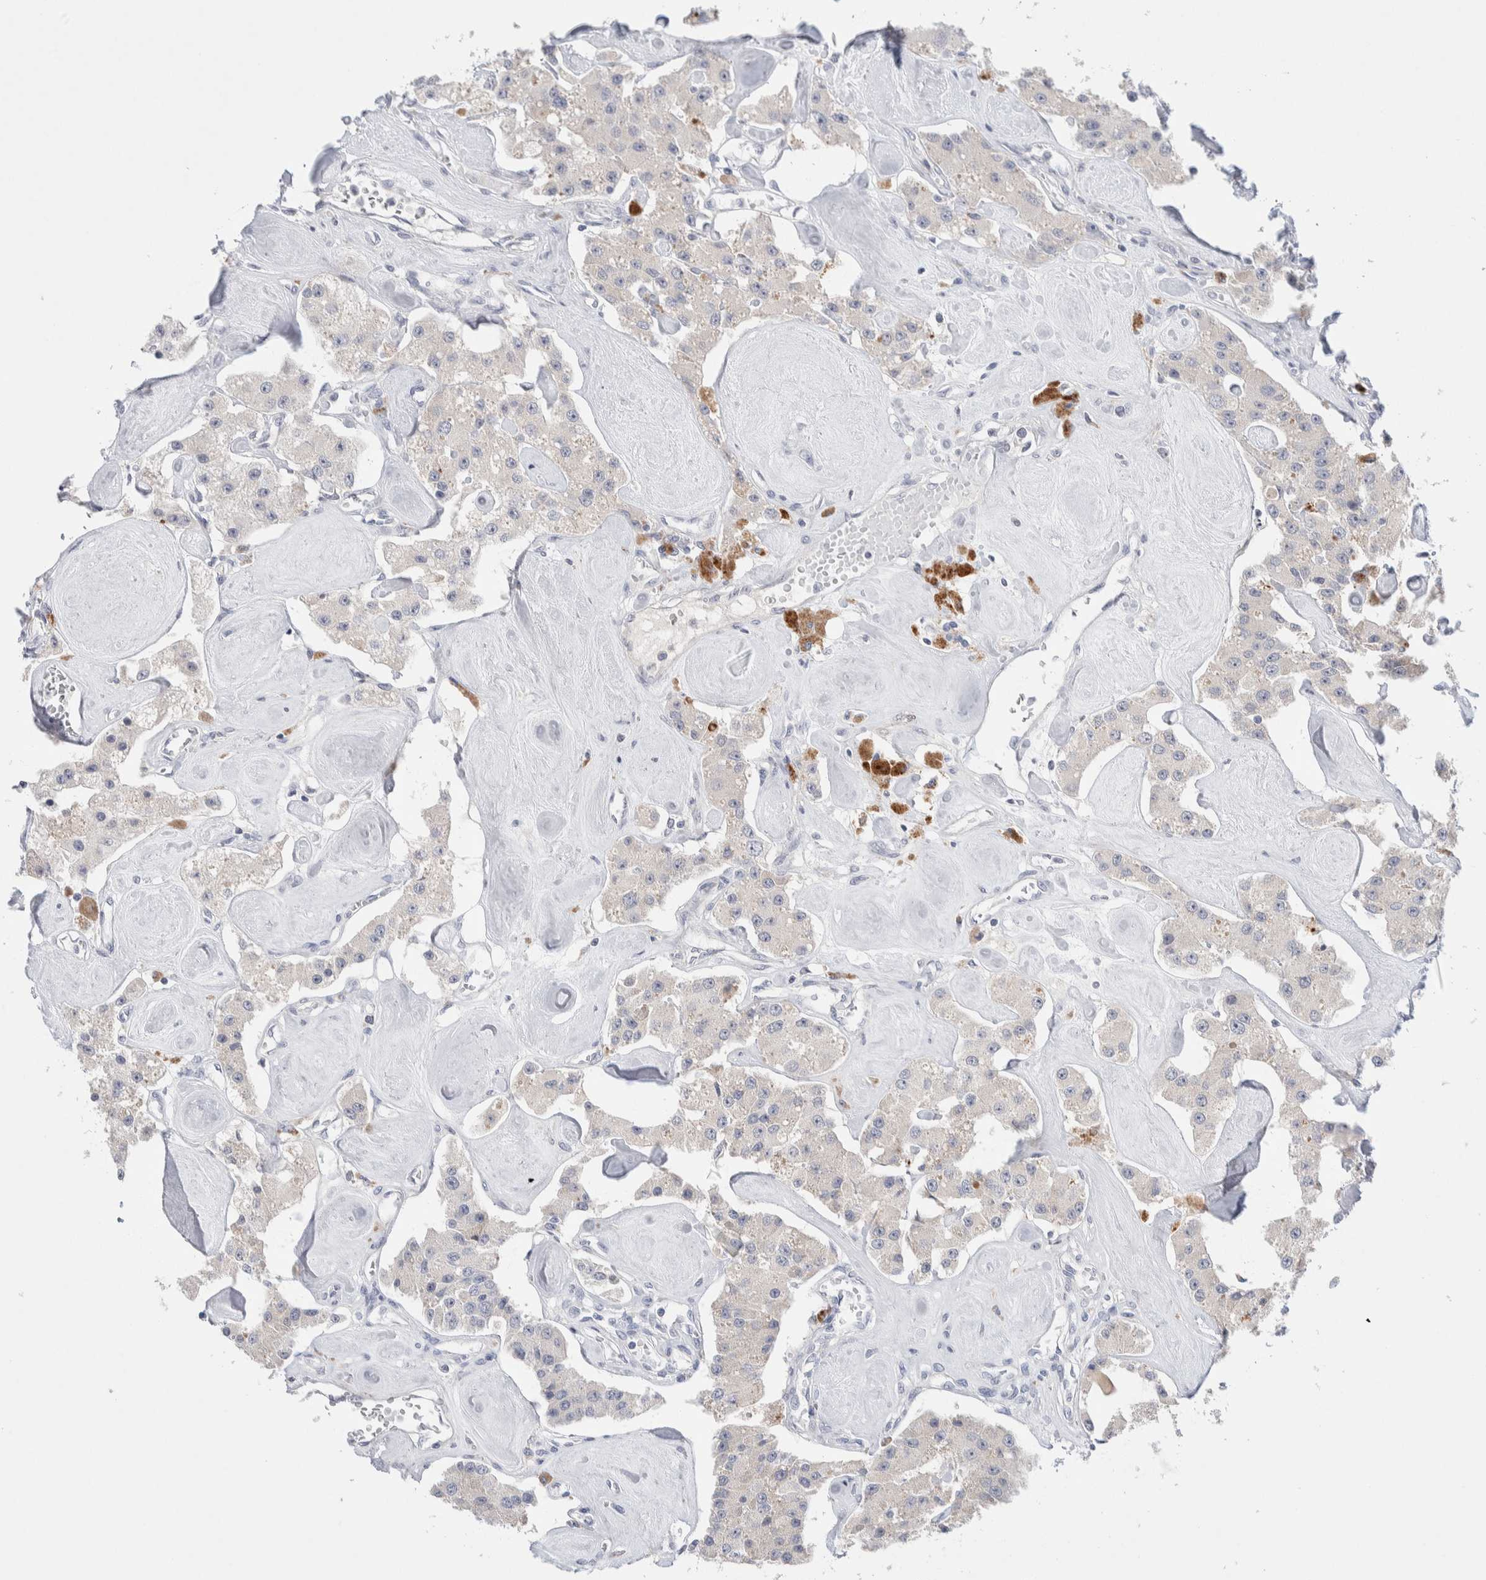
{"staining": {"intensity": "negative", "quantity": "none", "location": "none"}, "tissue": "carcinoid", "cell_type": "Tumor cells", "image_type": "cancer", "snomed": [{"axis": "morphology", "description": "Carcinoid, malignant, NOS"}, {"axis": "topography", "description": "Pancreas"}], "caption": "Protein analysis of carcinoid displays no significant expression in tumor cells.", "gene": "DNAJB6", "patient": {"sex": "male", "age": 41}}